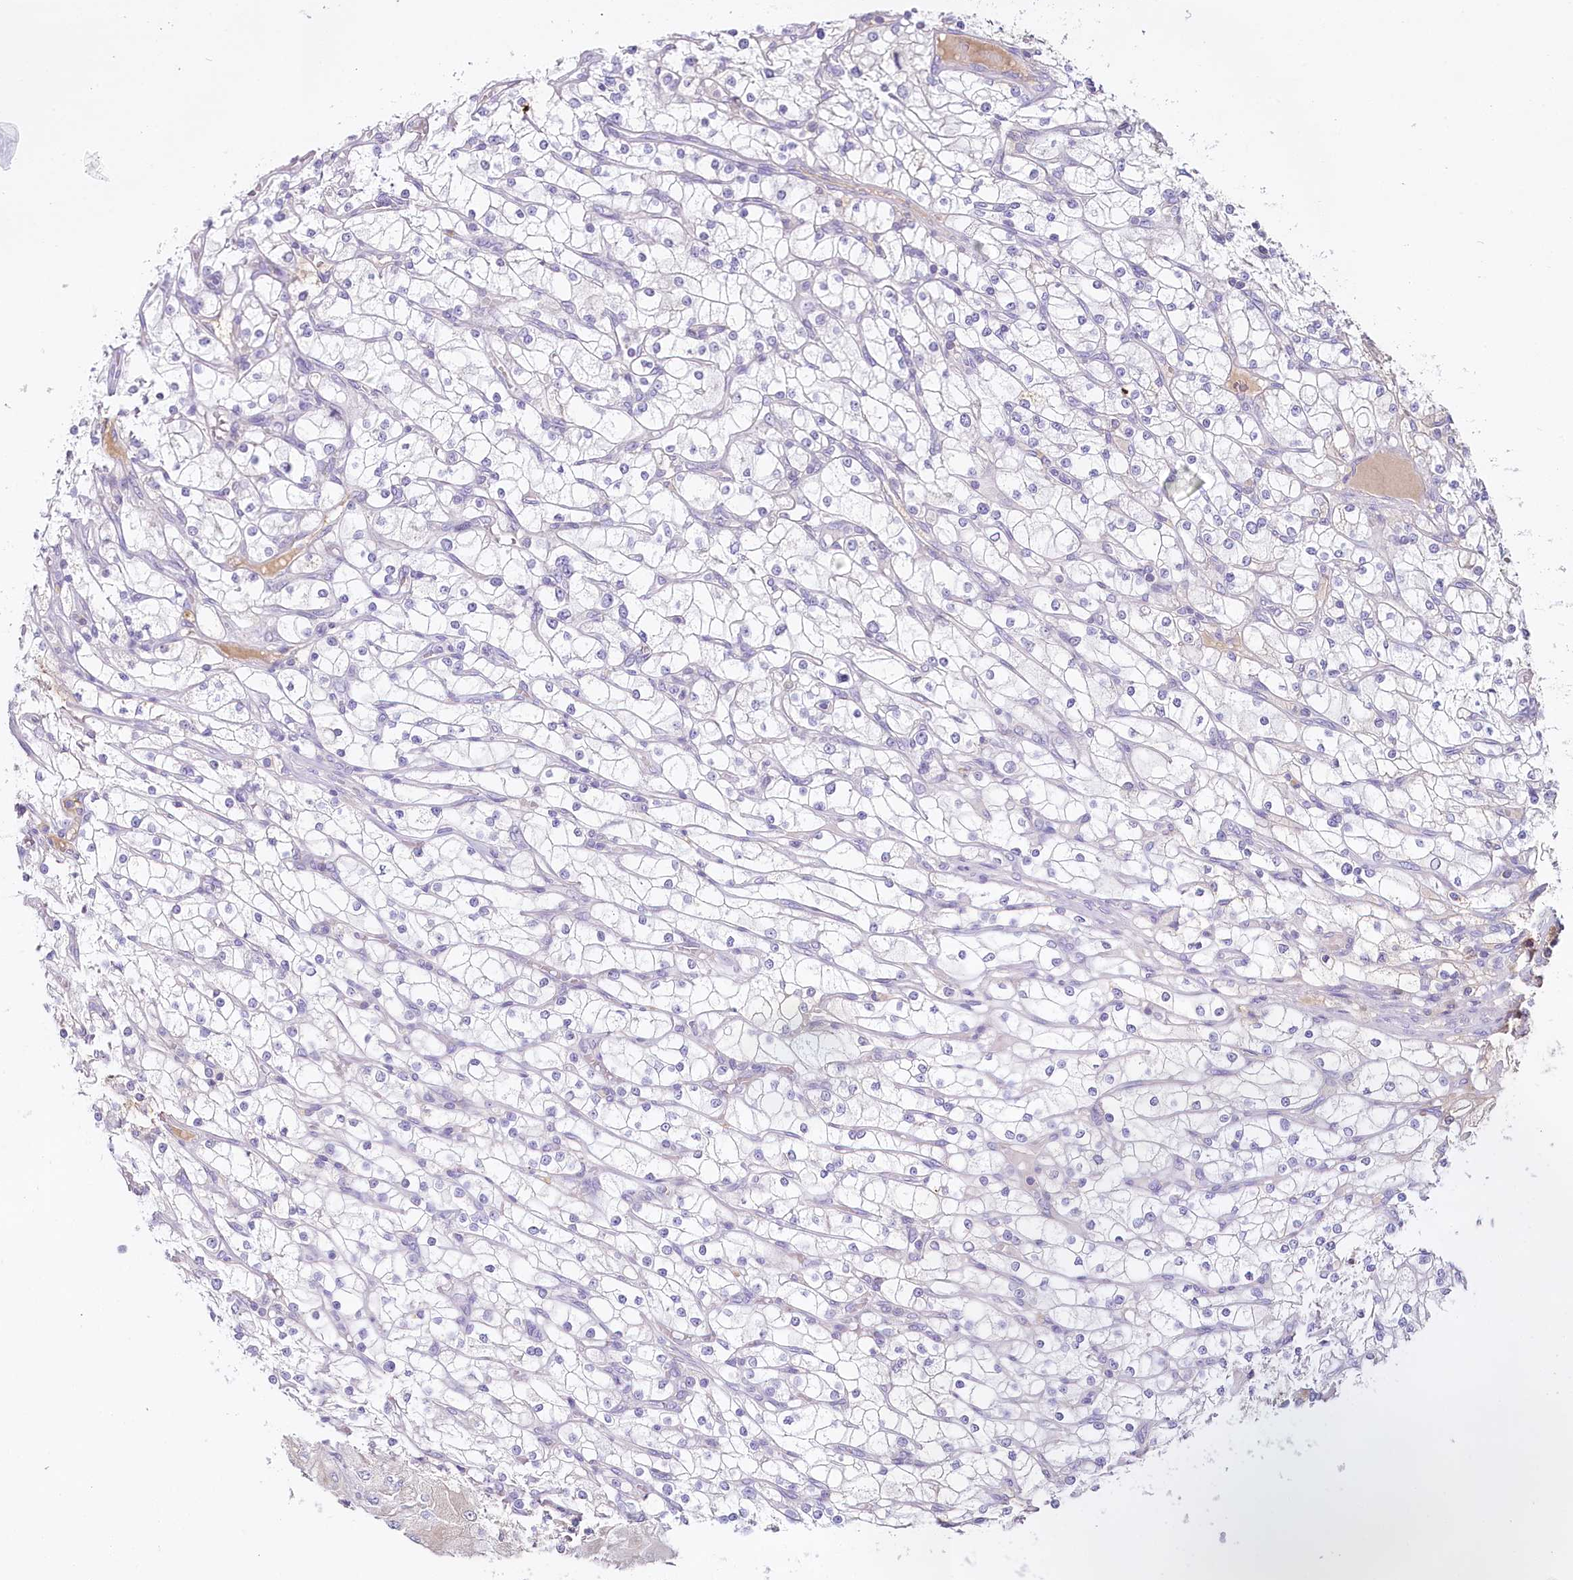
{"staining": {"intensity": "negative", "quantity": "none", "location": "none"}, "tissue": "renal cancer", "cell_type": "Tumor cells", "image_type": "cancer", "snomed": [{"axis": "morphology", "description": "Adenocarcinoma, NOS"}, {"axis": "topography", "description": "Kidney"}], "caption": "A micrograph of human adenocarcinoma (renal) is negative for staining in tumor cells.", "gene": "HPD", "patient": {"sex": "male", "age": 80}}